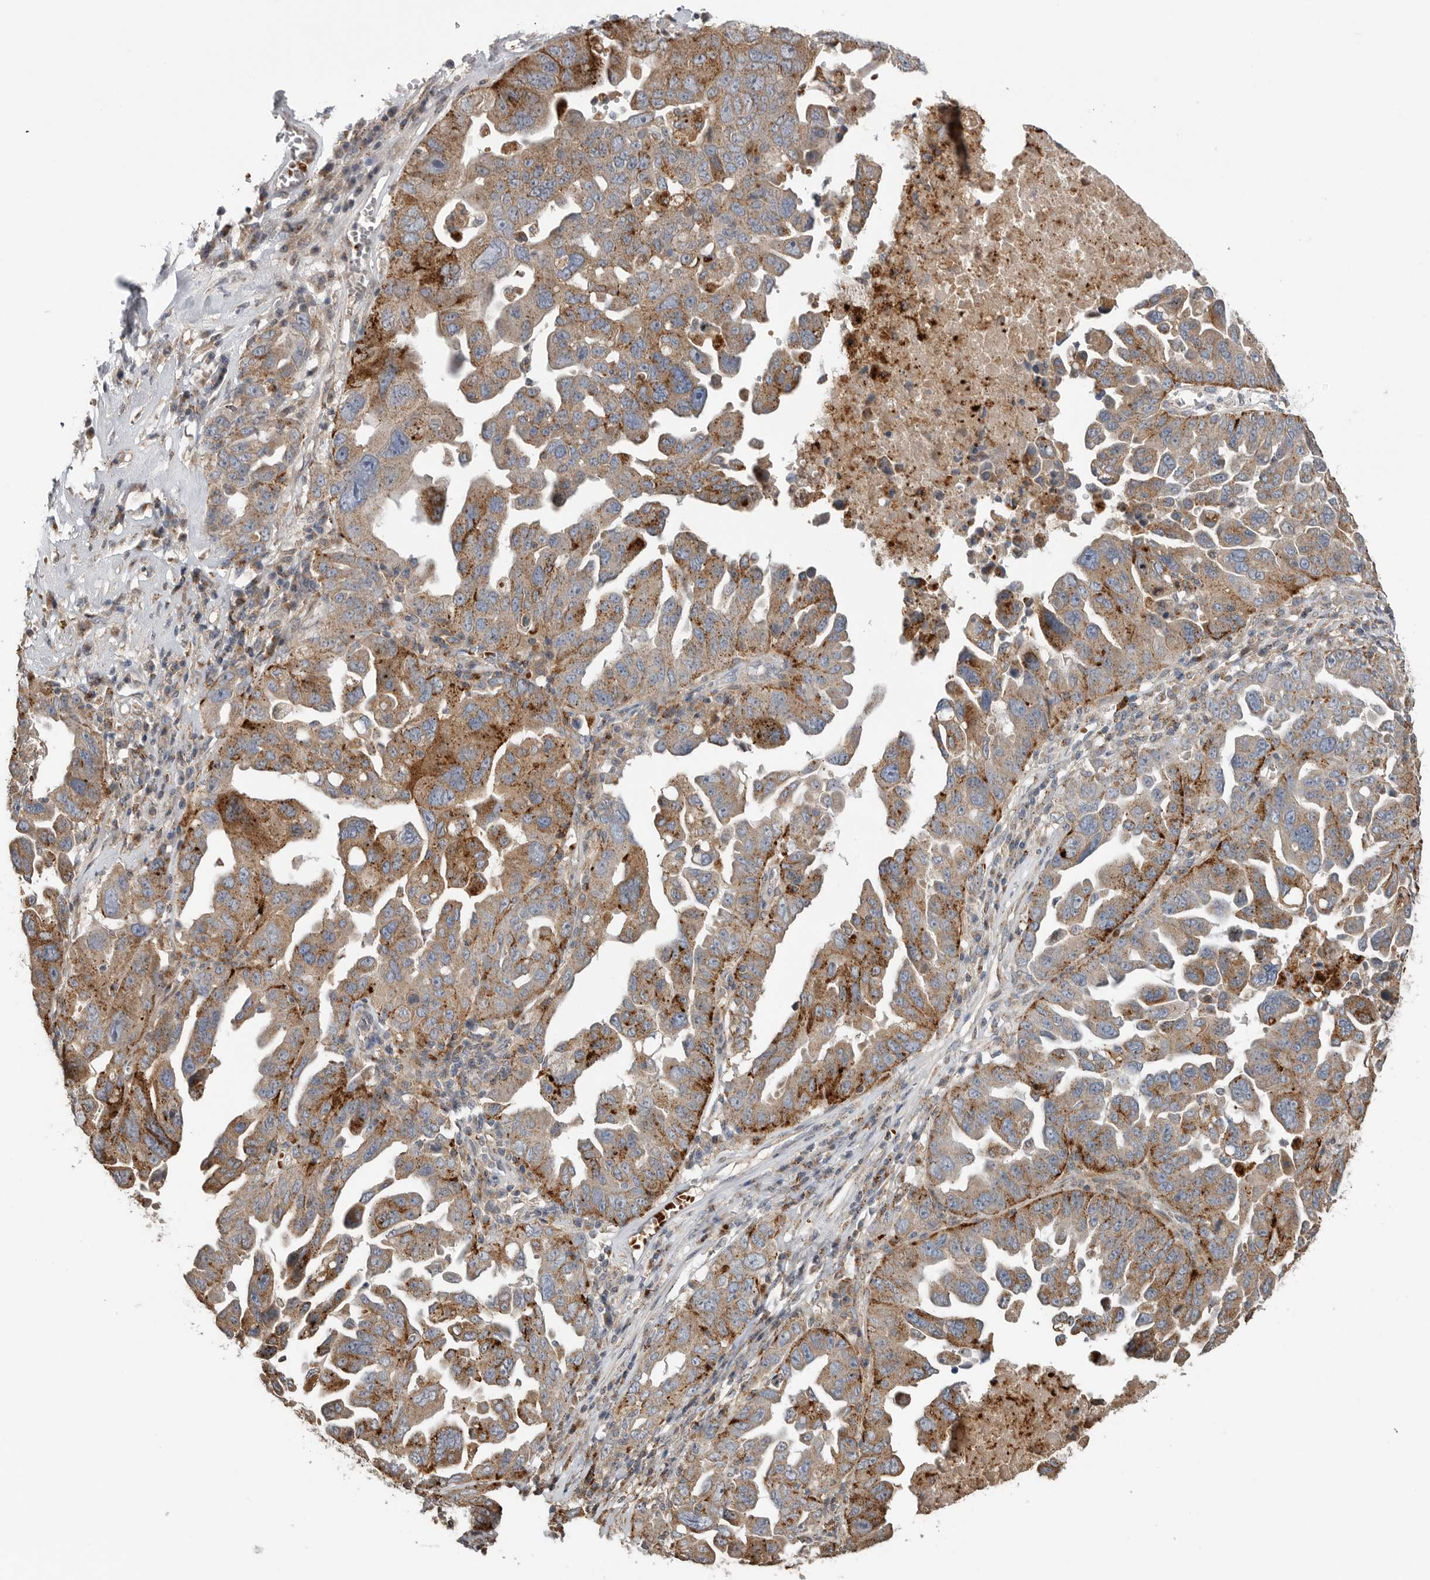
{"staining": {"intensity": "moderate", "quantity": ">75%", "location": "cytoplasmic/membranous"}, "tissue": "ovarian cancer", "cell_type": "Tumor cells", "image_type": "cancer", "snomed": [{"axis": "morphology", "description": "Carcinoma, endometroid"}, {"axis": "topography", "description": "Ovary"}], "caption": "Protein expression analysis of human ovarian cancer reveals moderate cytoplasmic/membranous positivity in approximately >75% of tumor cells.", "gene": "GALNS", "patient": {"sex": "female", "age": 62}}